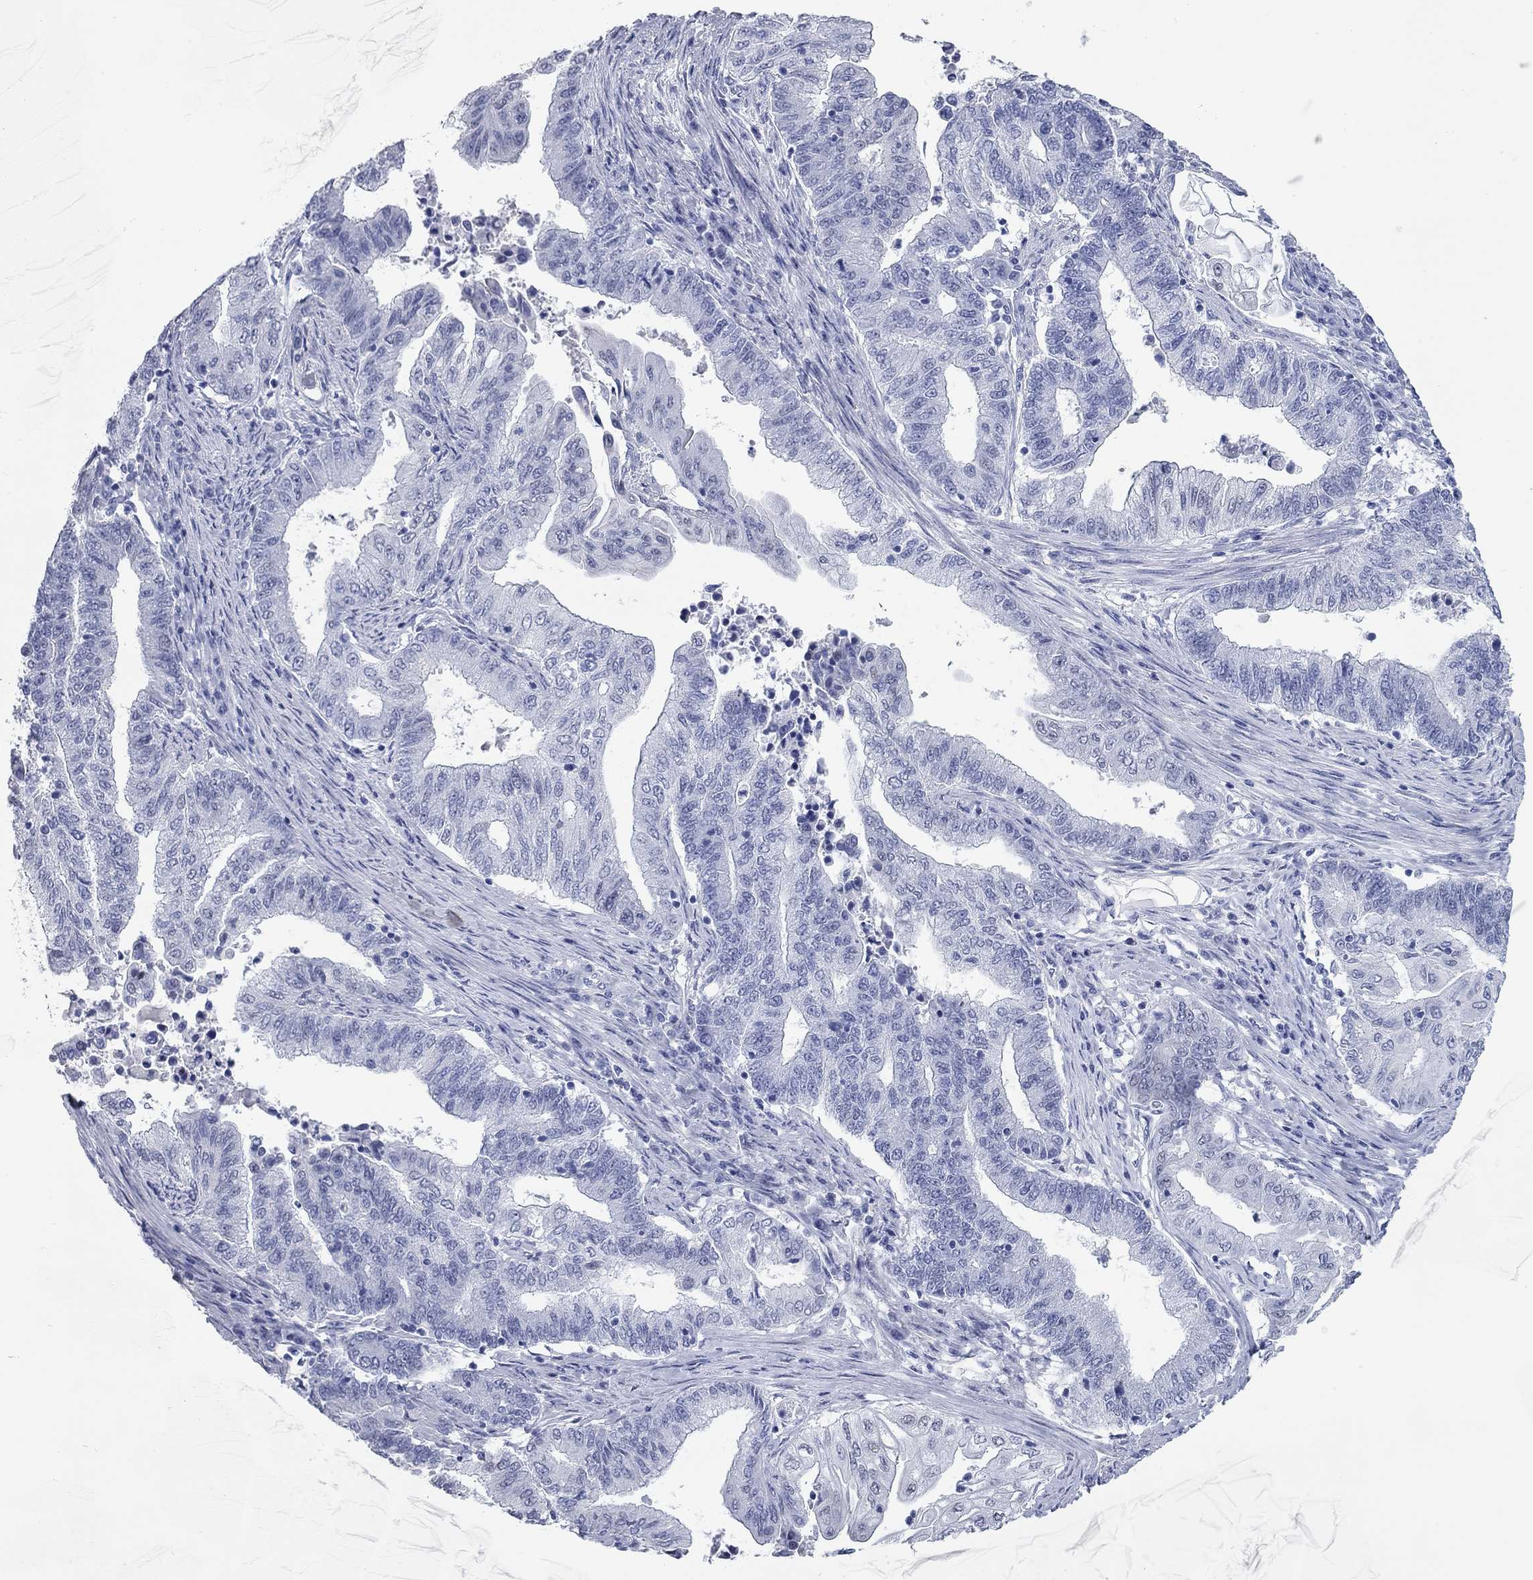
{"staining": {"intensity": "negative", "quantity": "none", "location": "none"}, "tissue": "endometrial cancer", "cell_type": "Tumor cells", "image_type": "cancer", "snomed": [{"axis": "morphology", "description": "Adenocarcinoma, NOS"}, {"axis": "topography", "description": "Uterus"}, {"axis": "topography", "description": "Endometrium"}], "caption": "Human endometrial cancer stained for a protein using immunohistochemistry shows no positivity in tumor cells.", "gene": "WASF3", "patient": {"sex": "female", "age": 54}}